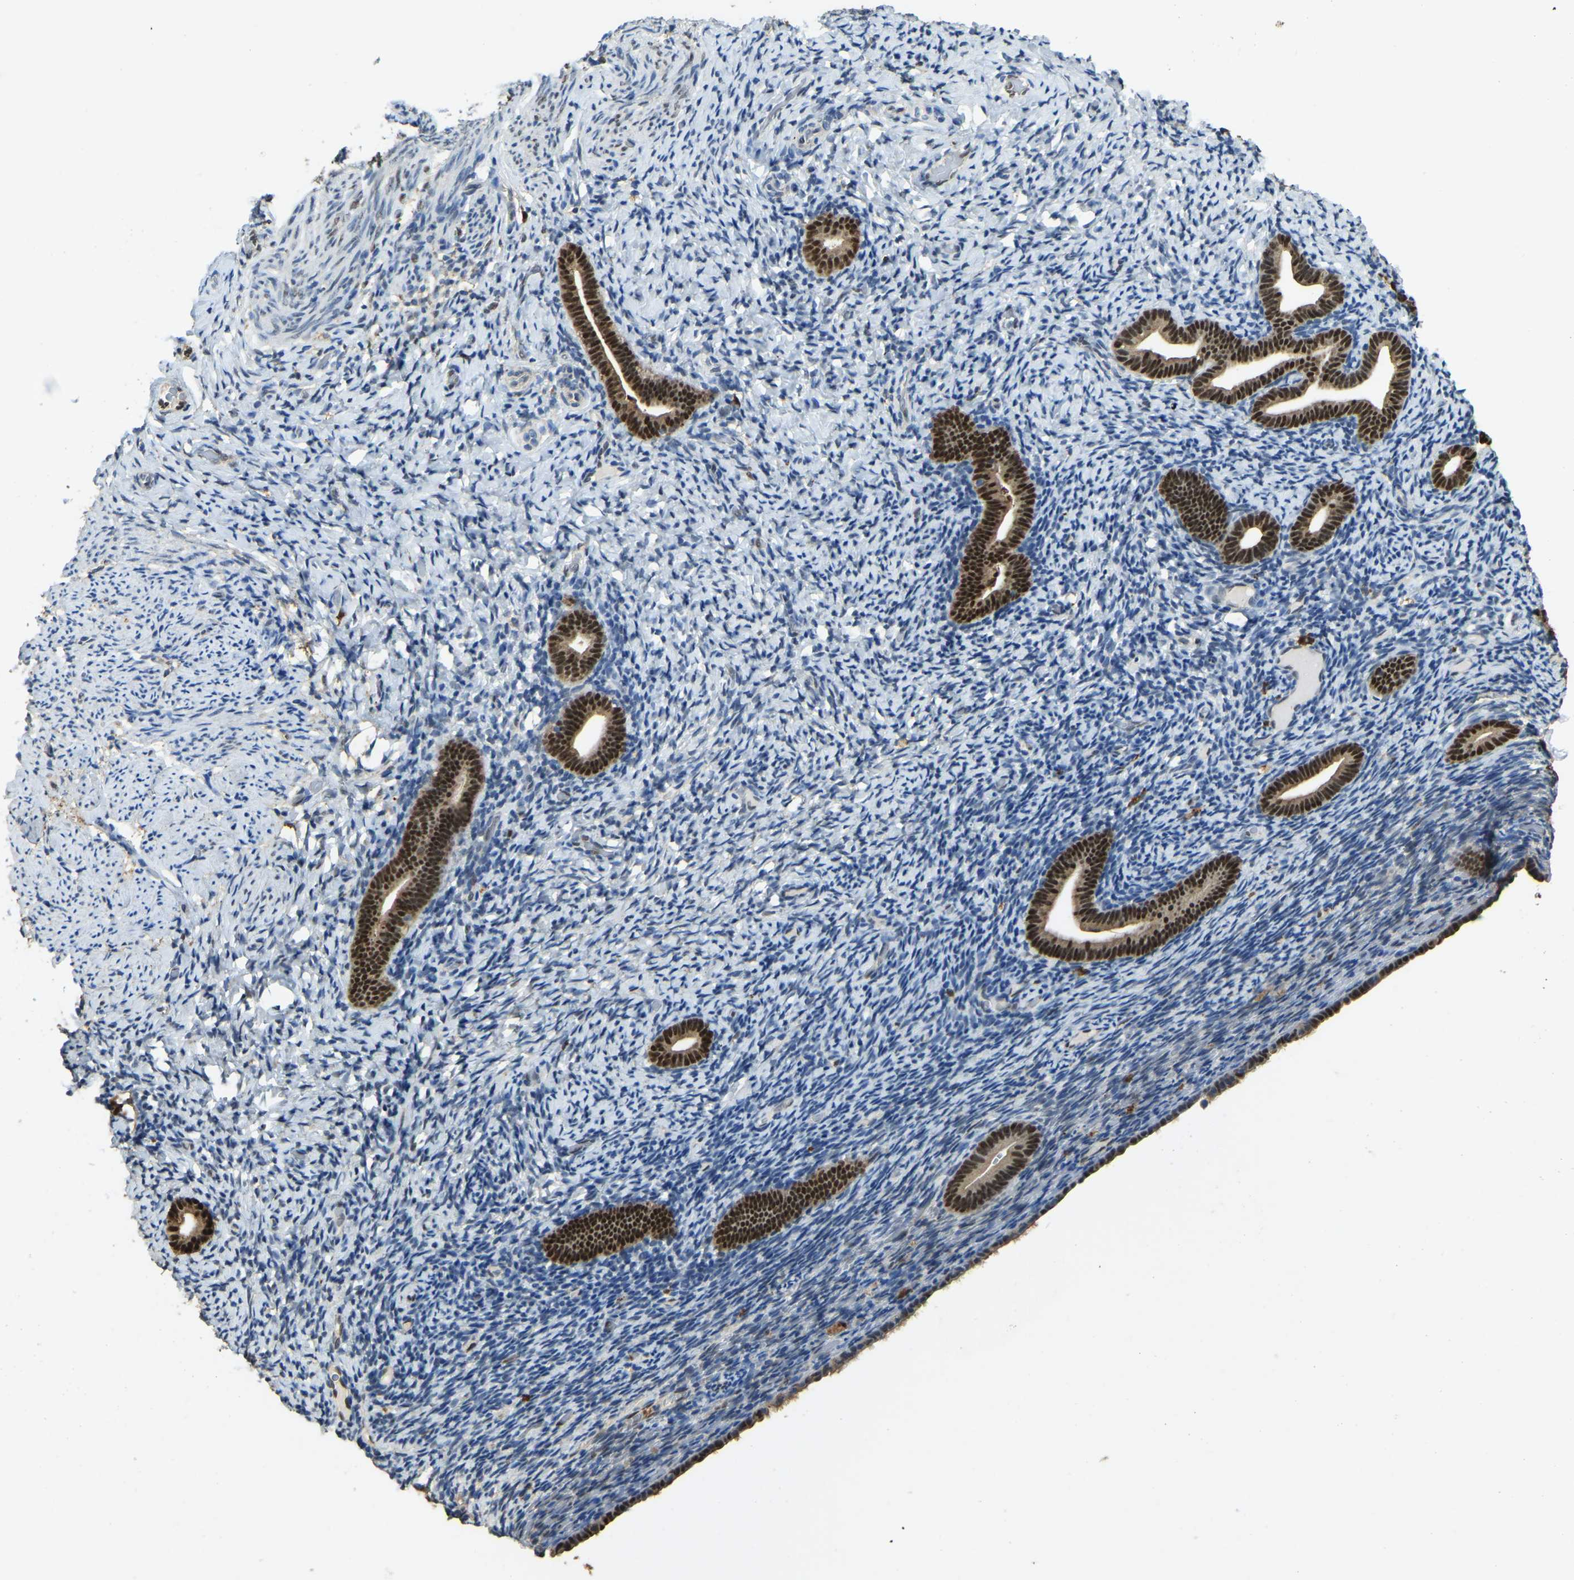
{"staining": {"intensity": "weak", "quantity": "<25%", "location": "nuclear"}, "tissue": "endometrium", "cell_type": "Cells in endometrial stroma", "image_type": "normal", "snomed": [{"axis": "morphology", "description": "Normal tissue, NOS"}, {"axis": "topography", "description": "Endometrium"}], "caption": "Cells in endometrial stroma show no significant protein positivity in normal endometrium. (Stains: DAB immunohistochemistry with hematoxylin counter stain, Microscopy: brightfield microscopy at high magnification).", "gene": "NANS", "patient": {"sex": "female", "age": 51}}